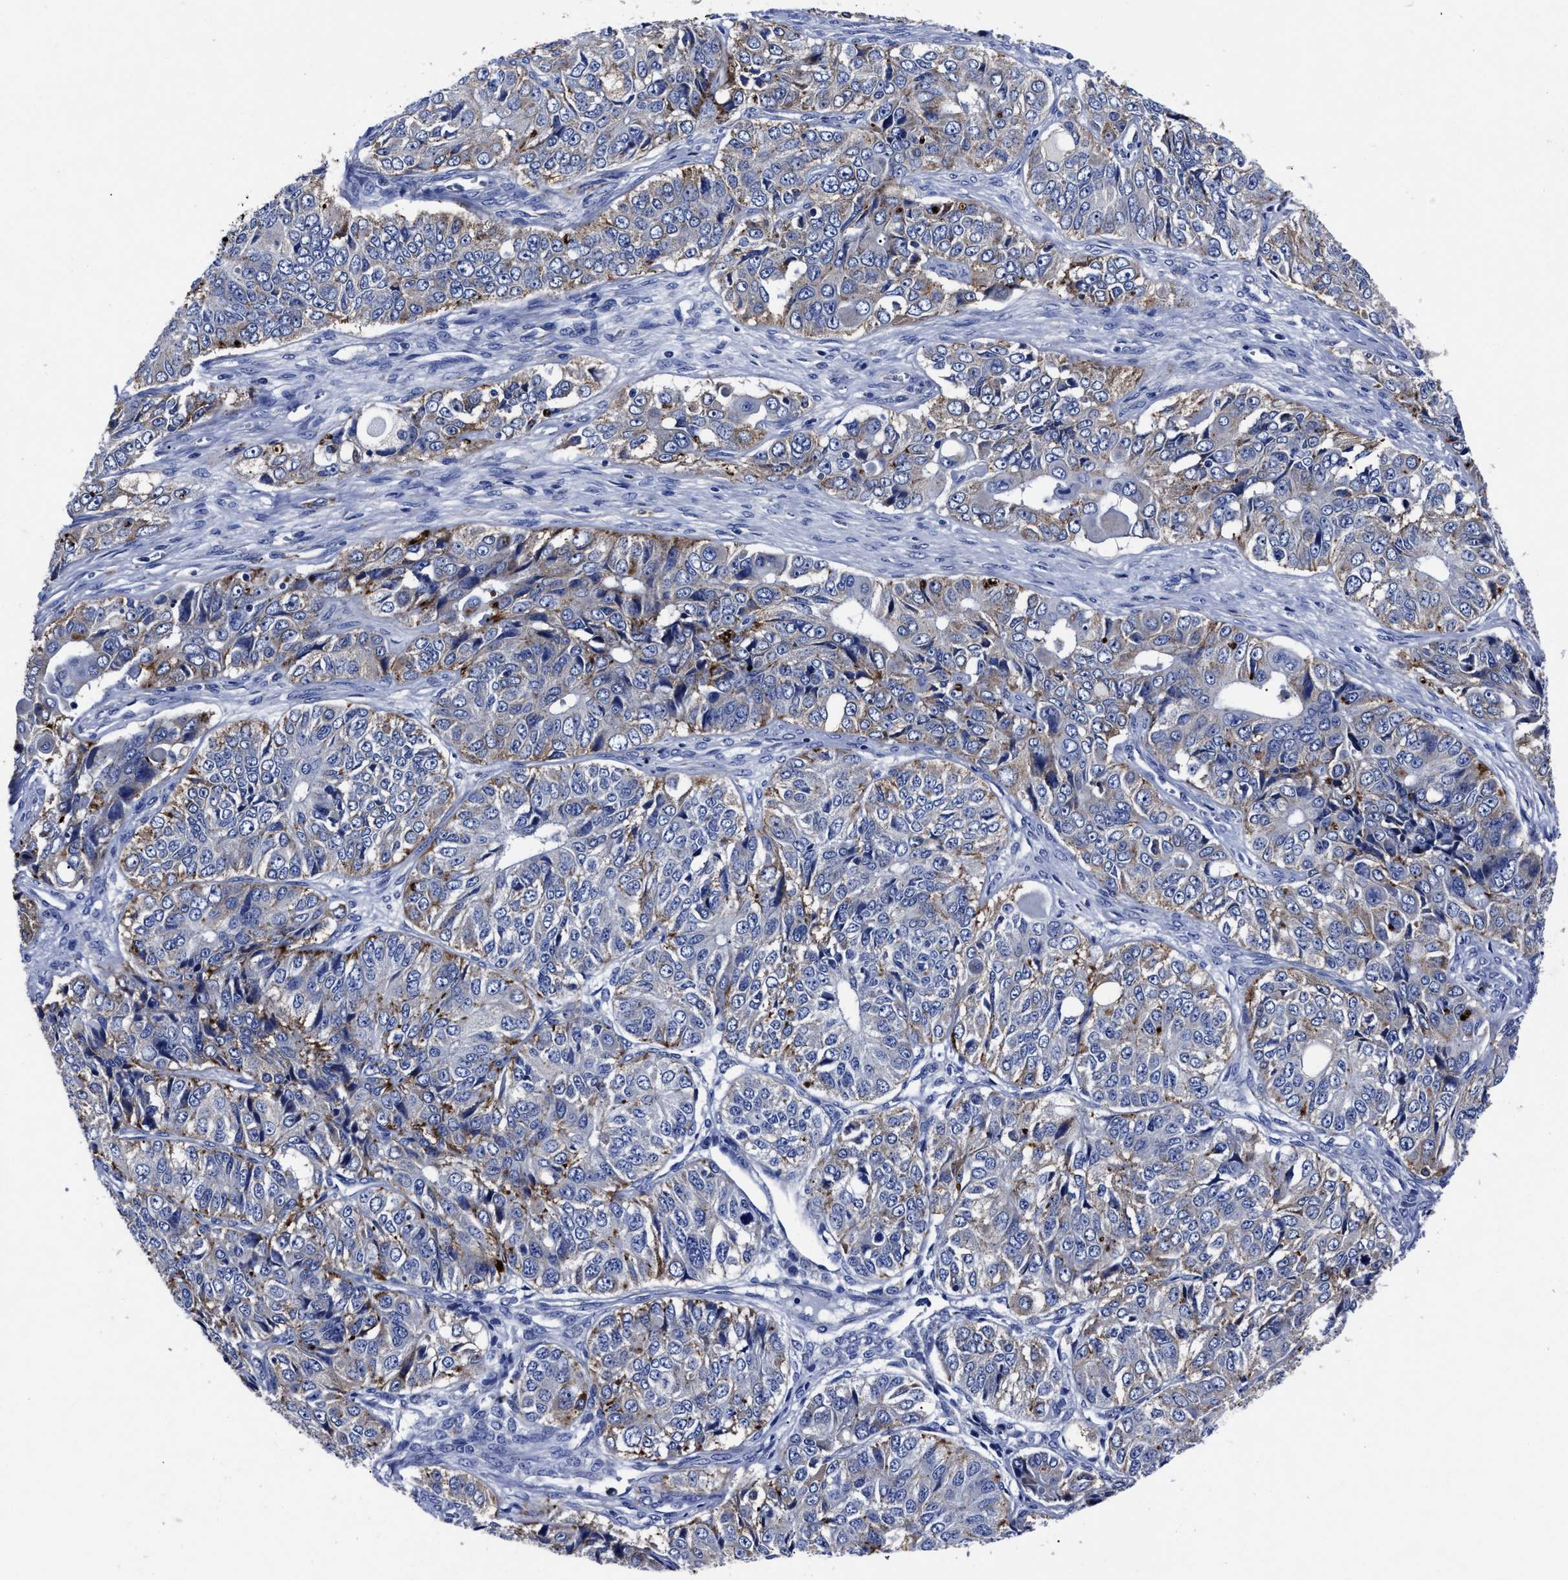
{"staining": {"intensity": "moderate", "quantity": "<25%", "location": "cytoplasmic/membranous"}, "tissue": "ovarian cancer", "cell_type": "Tumor cells", "image_type": "cancer", "snomed": [{"axis": "morphology", "description": "Carcinoma, endometroid"}, {"axis": "topography", "description": "Ovary"}], "caption": "DAB immunohistochemical staining of ovarian endometroid carcinoma reveals moderate cytoplasmic/membranous protein expression in approximately <25% of tumor cells. (brown staining indicates protein expression, while blue staining denotes nuclei).", "gene": "LAMTOR4", "patient": {"sex": "female", "age": 51}}